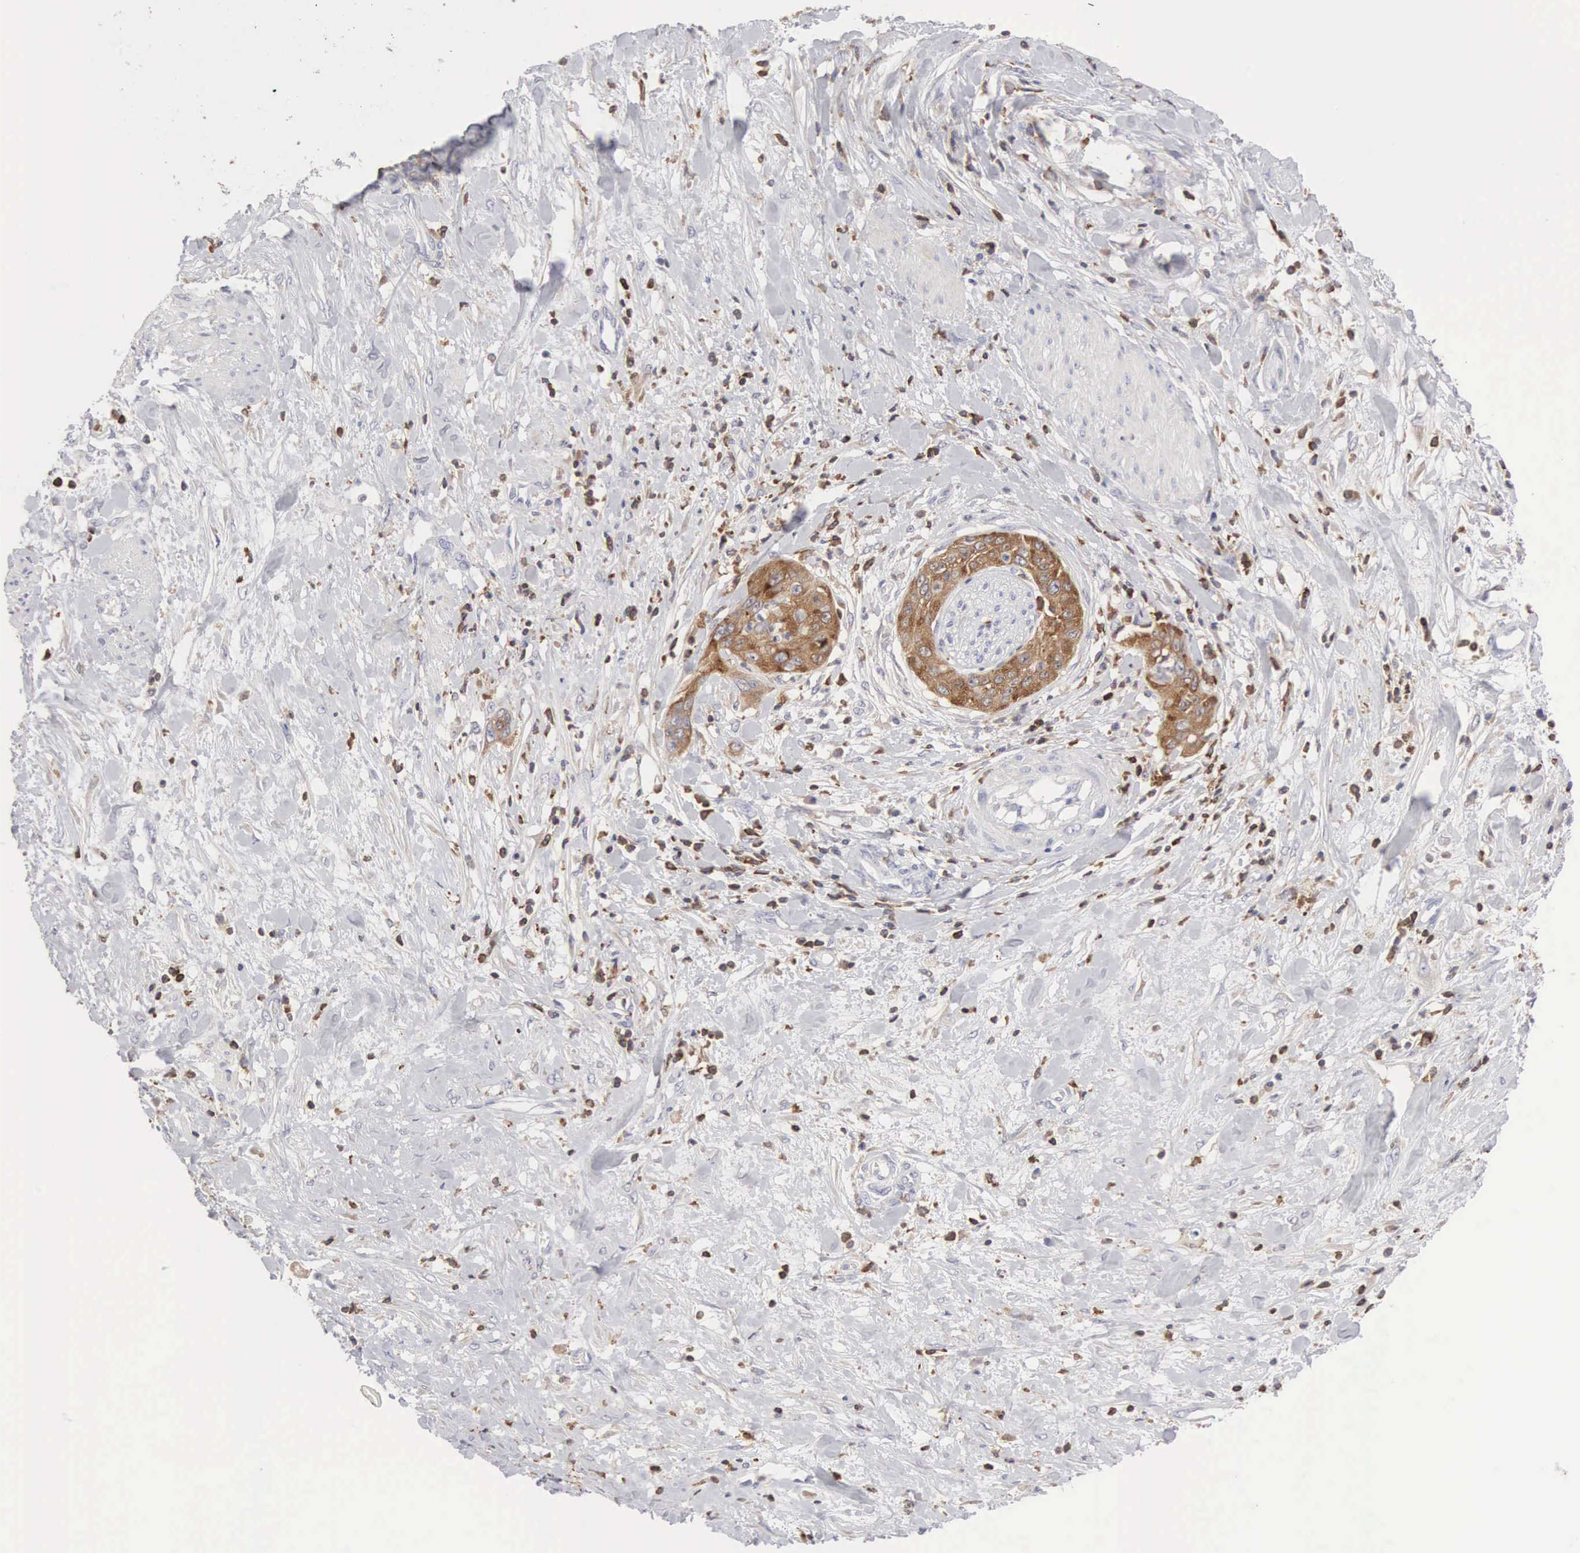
{"staining": {"intensity": "strong", "quantity": ">75%", "location": "cytoplasmic/membranous"}, "tissue": "cervical cancer", "cell_type": "Tumor cells", "image_type": "cancer", "snomed": [{"axis": "morphology", "description": "Squamous cell carcinoma, NOS"}, {"axis": "topography", "description": "Cervix"}], "caption": "Cervical cancer (squamous cell carcinoma) stained for a protein (brown) exhibits strong cytoplasmic/membranous positive expression in approximately >75% of tumor cells.", "gene": "SH3BP1", "patient": {"sex": "female", "age": 41}}